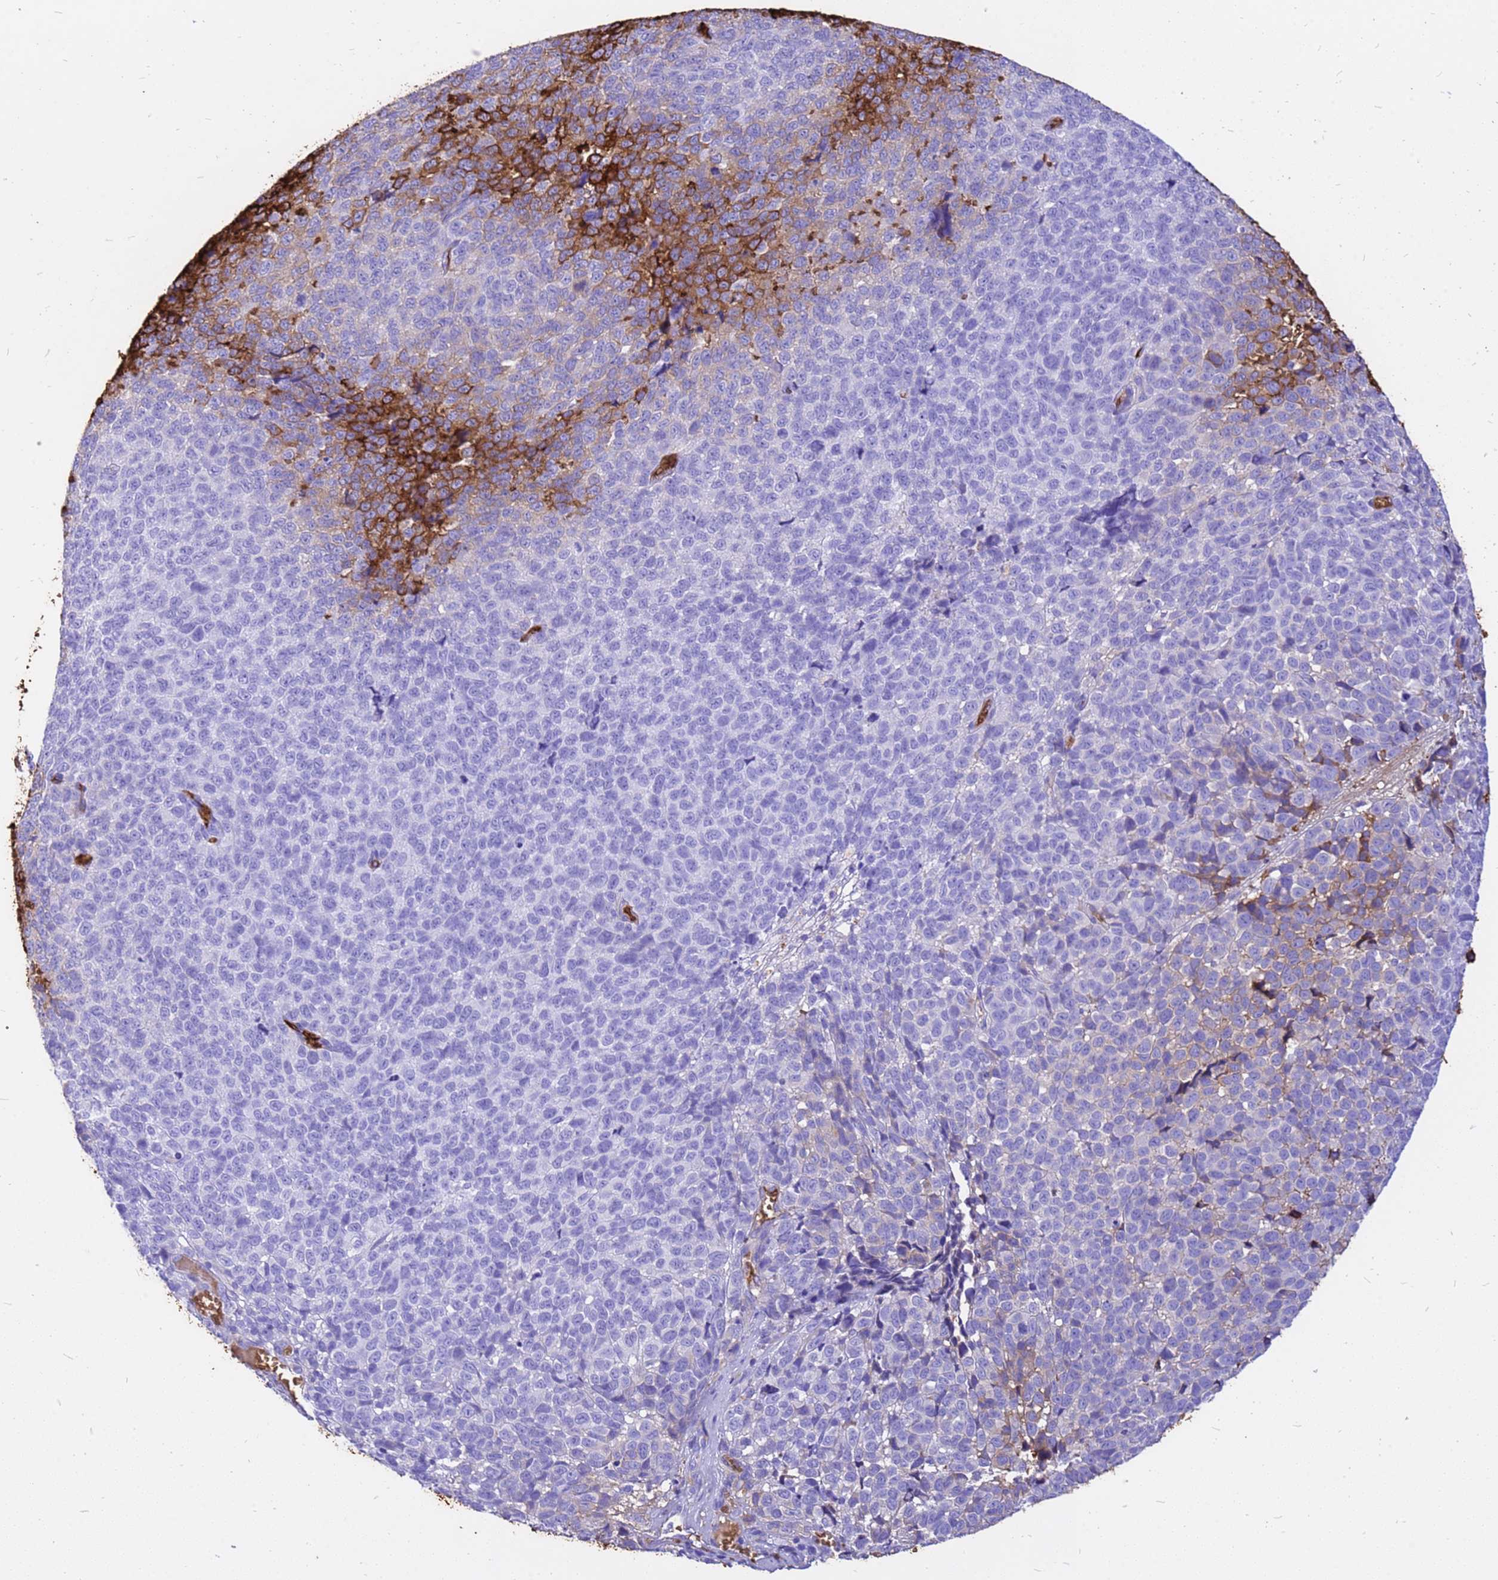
{"staining": {"intensity": "moderate", "quantity": "<25%", "location": "cytoplasmic/membranous"}, "tissue": "melanoma", "cell_type": "Tumor cells", "image_type": "cancer", "snomed": [{"axis": "morphology", "description": "Malignant melanoma, NOS"}, {"axis": "topography", "description": "Nose, NOS"}], "caption": "Brown immunohistochemical staining in human melanoma demonstrates moderate cytoplasmic/membranous positivity in approximately <25% of tumor cells. (DAB IHC, brown staining for protein, blue staining for nuclei).", "gene": "HBA2", "patient": {"sex": "female", "age": 48}}